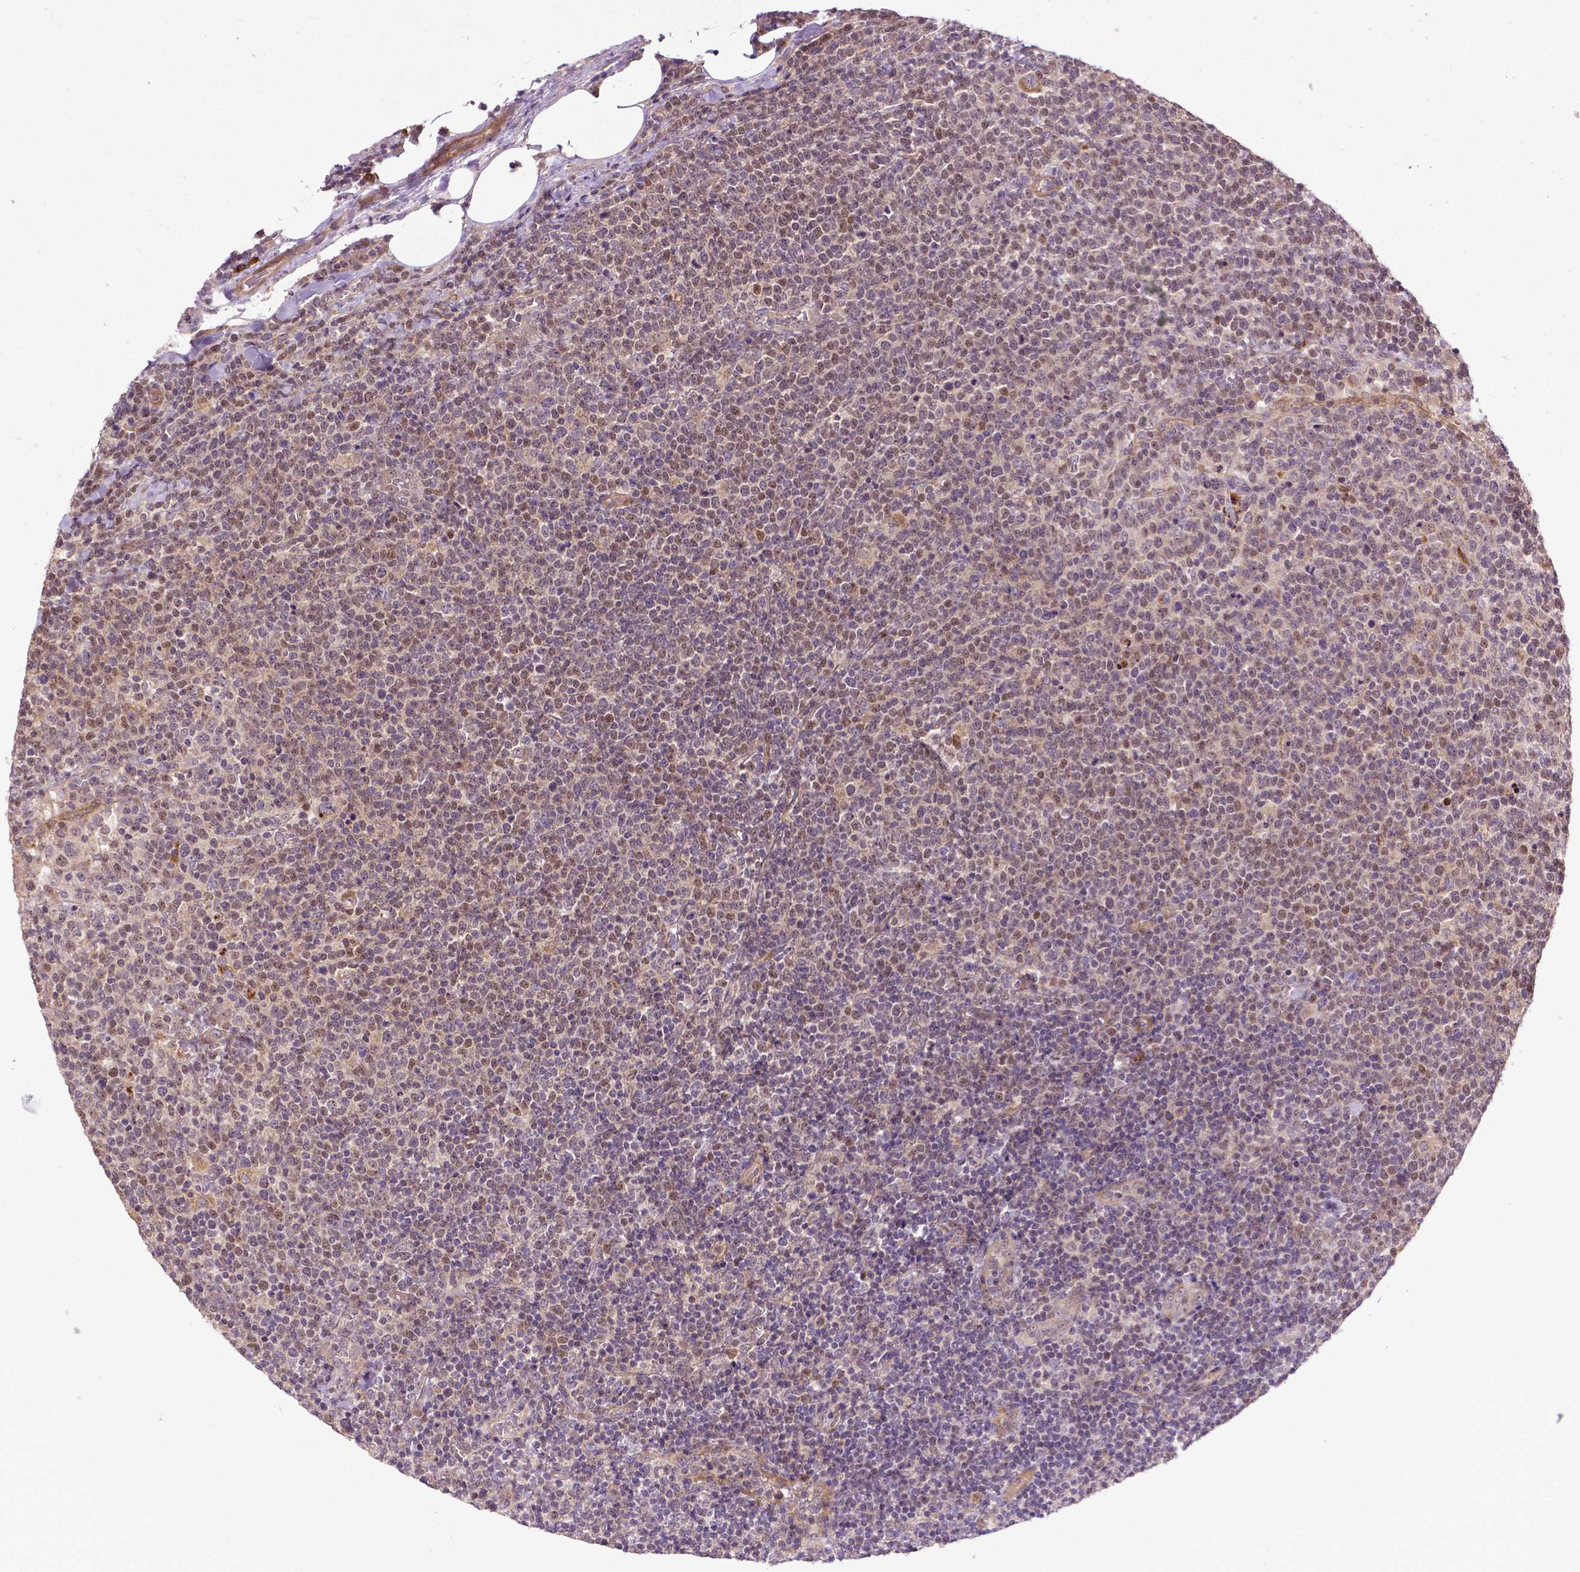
{"staining": {"intensity": "weak", "quantity": "<25%", "location": "cytoplasmic/membranous,nuclear"}, "tissue": "lymphoma", "cell_type": "Tumor cells", "image_type": "cancer", "snomed": [{"axis": "morphology", "description": "Malignant lymphoma, non-Hodgkin's type, High grade"}, {"axis": "topography", "description": "Lymph node"}], "caption": "High magnification brightfield microscopy of high-grade malignant lymphoma, non-Hodgkin's type stained with DAB (3,3'-diaminobenzidine) (brown) and counterstained with hematoxylin (blue): tumor cells show no significant expression. (DAB immunohistochemistry visualized using brightfield microscopy, high magnification).", "gene": "PARP3", "patient": {"sex": "male", "age": 61}}